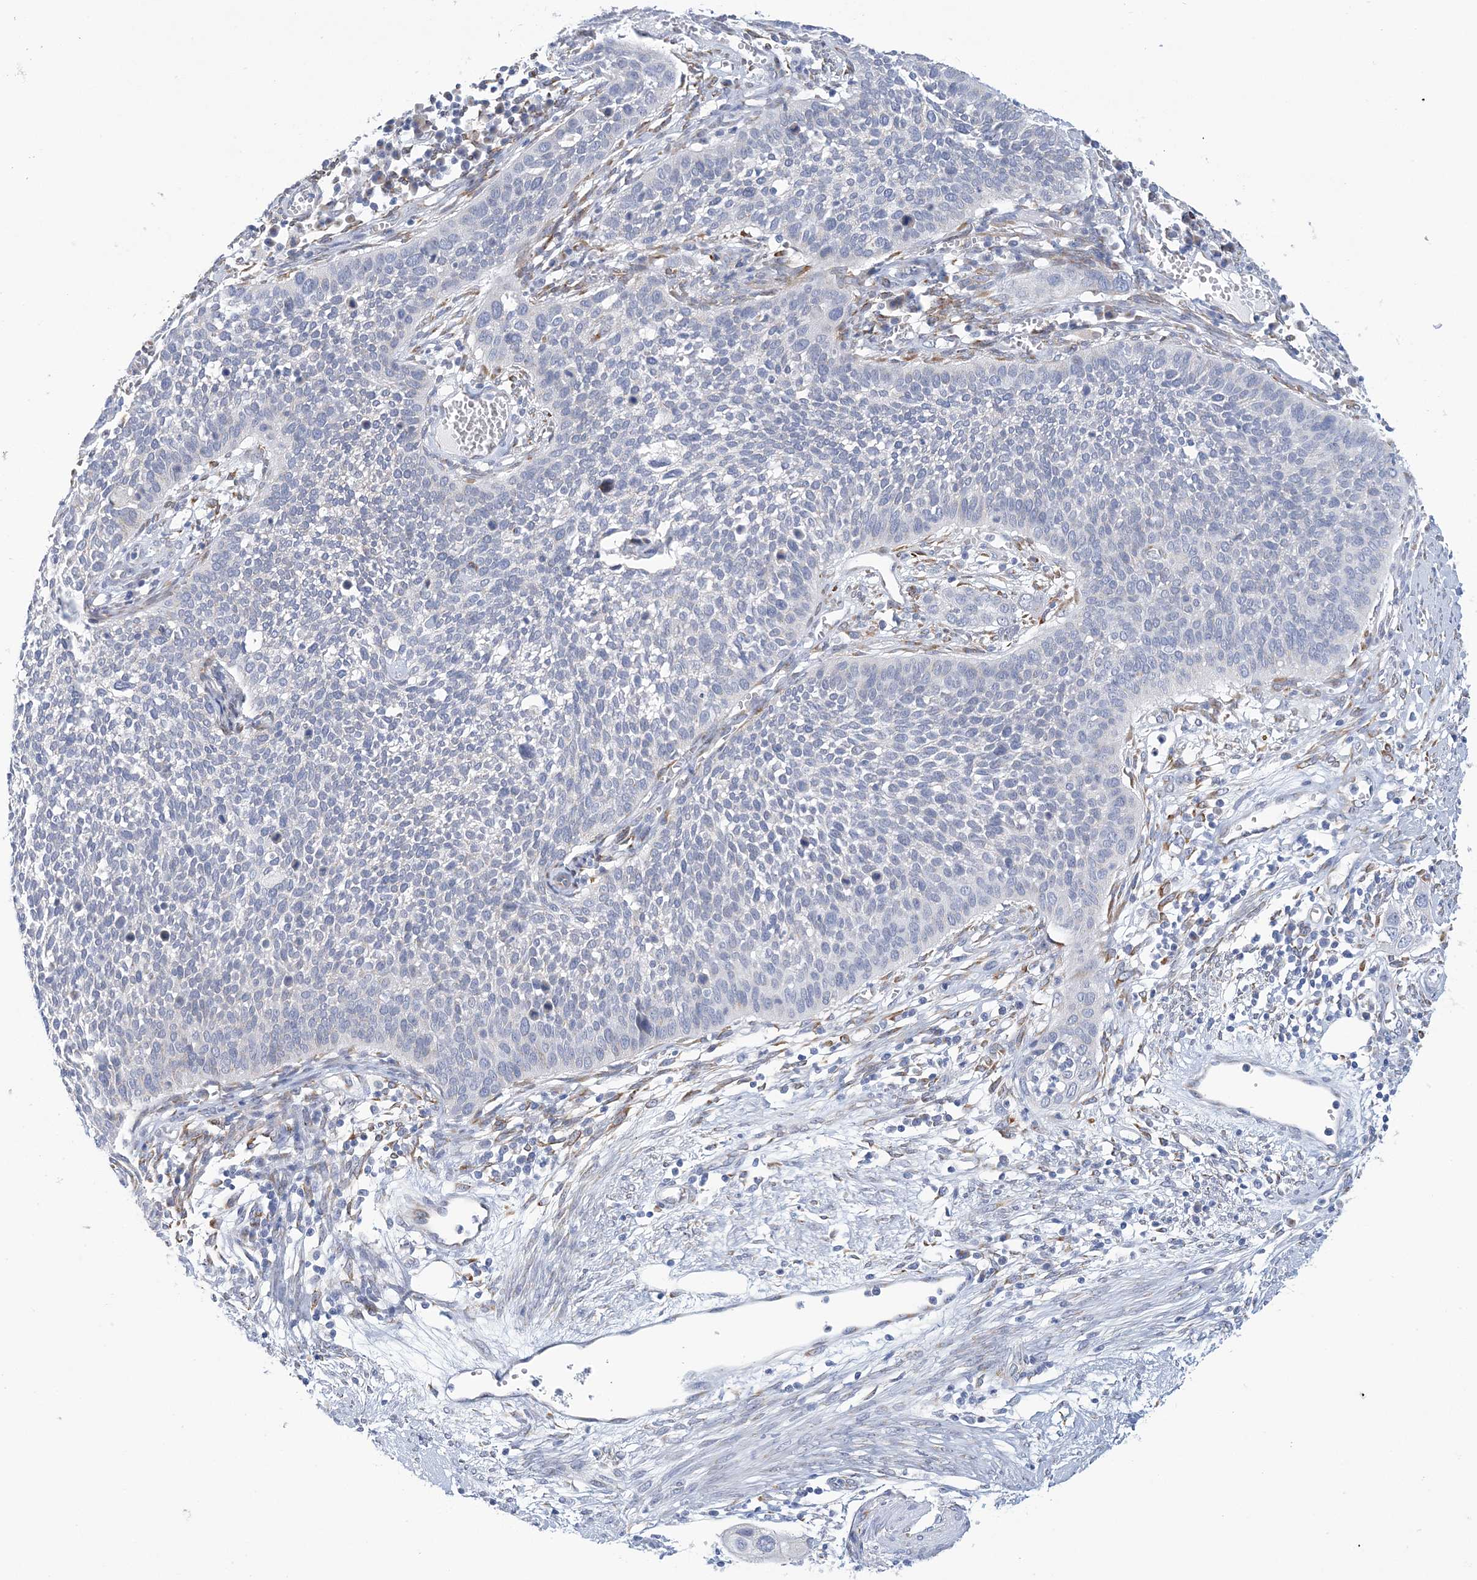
{"staining": {"intensity": "negative", "quantity": "none", "location": "none"}, "tissue": "cervical cancer", "cell_type": "Tumor cells", "image_type": "cancer", "snomed": [{"axis": "morphology", "description": "Squamous cell carcinoma, NOS"}, {"axis": "topography", "description": "Cervix"}], "caption": "Immunohistochemistry of squamous cell carcinoma (cervical) demonstrates no positivity in tumor cells.", "gene": "PLEKHG4B", "patient": {"sex": "female", "age": 34}}